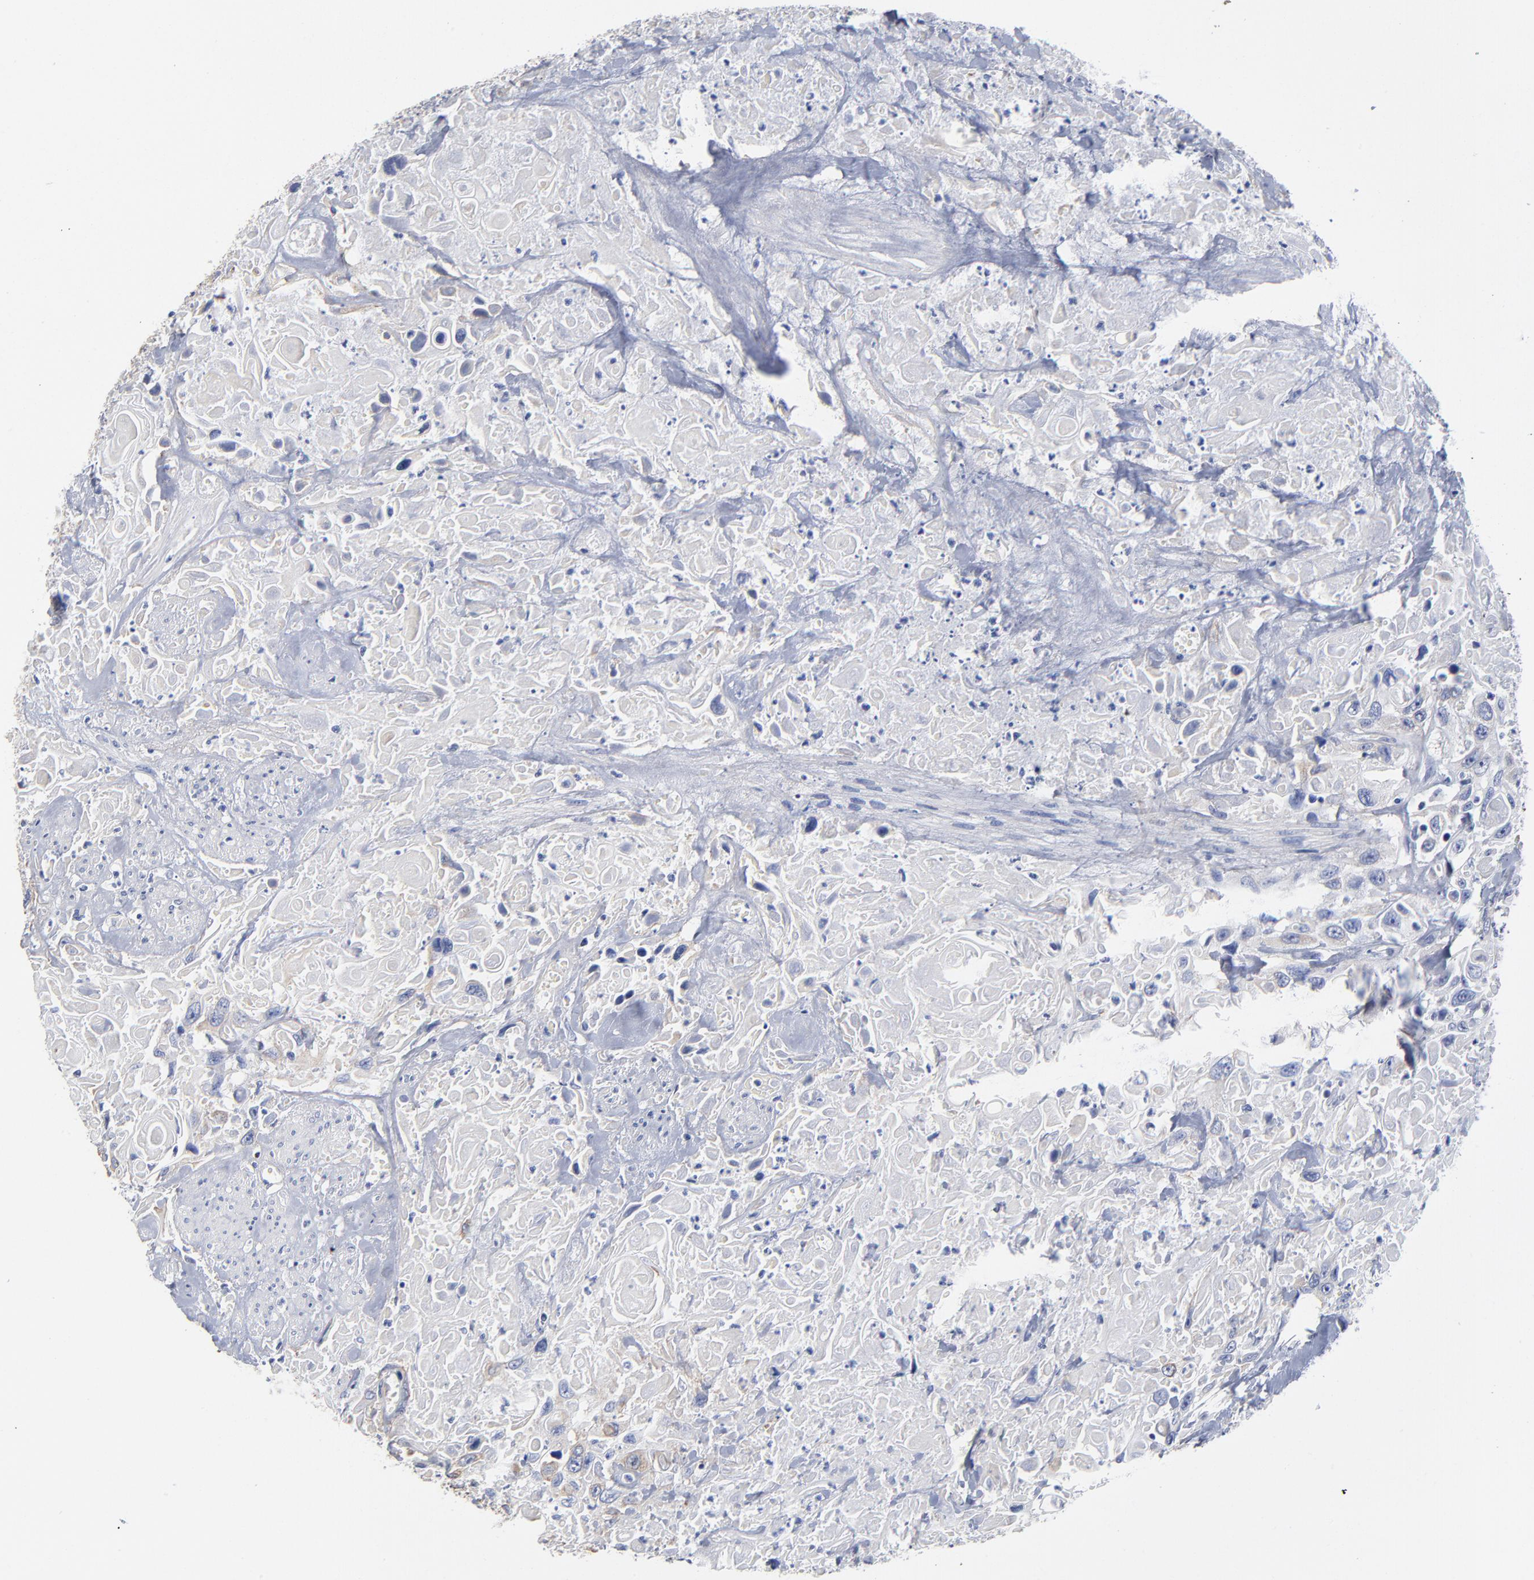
{"staining": {"intensity": "weak", "quantity": "25%-75%", "location": "cytoplasmic/membranous"}, "tissue": "urothelial cancer", "cell_type": "Tumor cells", "image_type": "cancer", "snomed": [{"axis": "morphology", "description": "Urothelial carcinoma, High grade"}, {"axis": "topography", "description": "Urinary bladder"}], "caption": "A brown stain highlights weak cytoplasmic/membranous positivity of a protein in human urothelial cancer tumor cells.", "gene": "PTP4A1", "patient": {"sex": "female", "age": 84}}